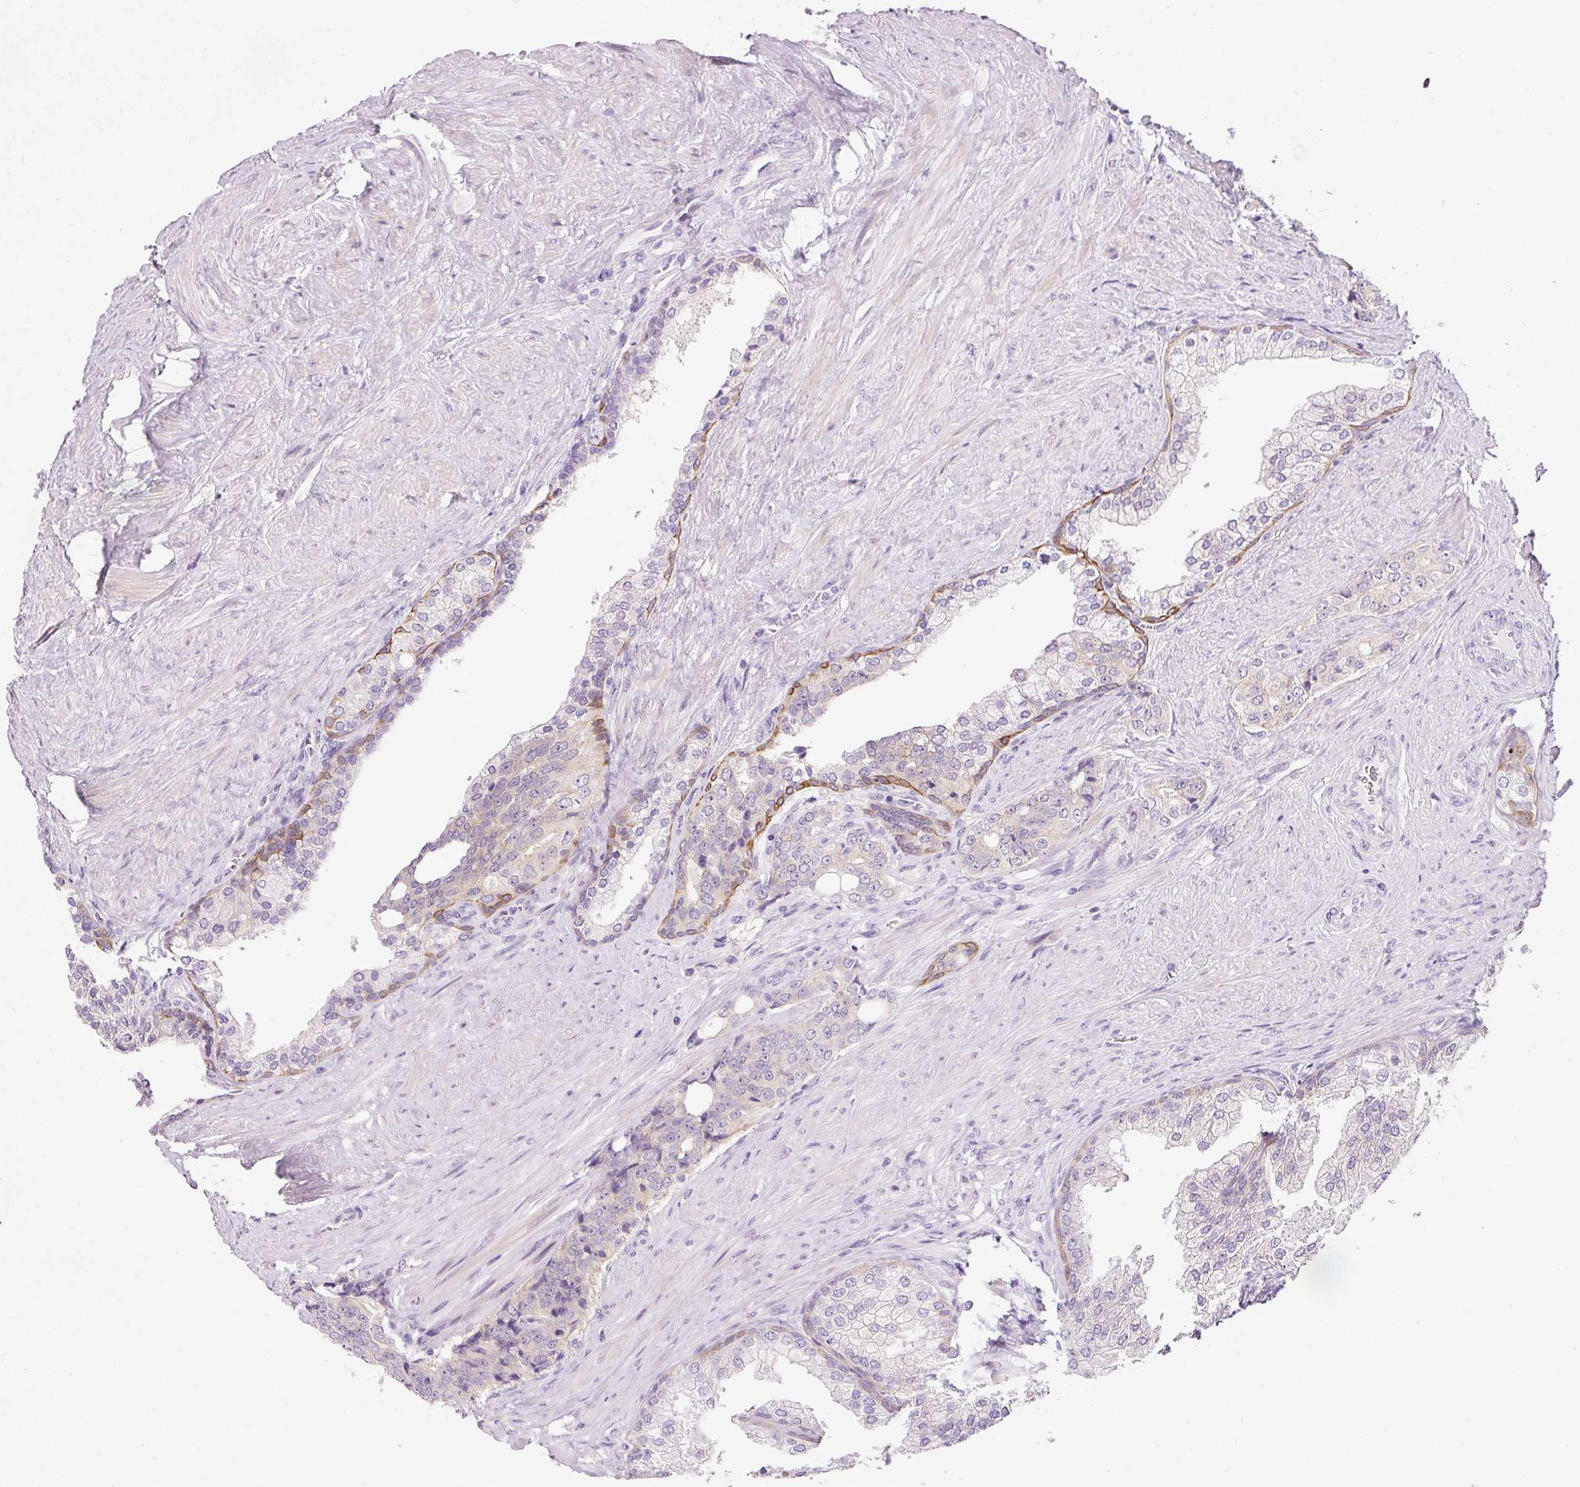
{"staining": {"intensity": "negative", "quantity": "none", "location": "none"}, "tissue": "prostate cancer", "cell_type": "Tumor cells", "image_type": "cancer", "snomed": [{"axis": "morphology", "description": "Adenocarcinoma, High grade"}, {"axis": "topography", "description": "Prostate"}], "caption": "DAB immunohistochemical staining of human prostate high-grade adenocarcinoma demonstrates no significant expression in tumor cells.", "gene": "SRC", "patient": {"sex": "male", "age": 67}}